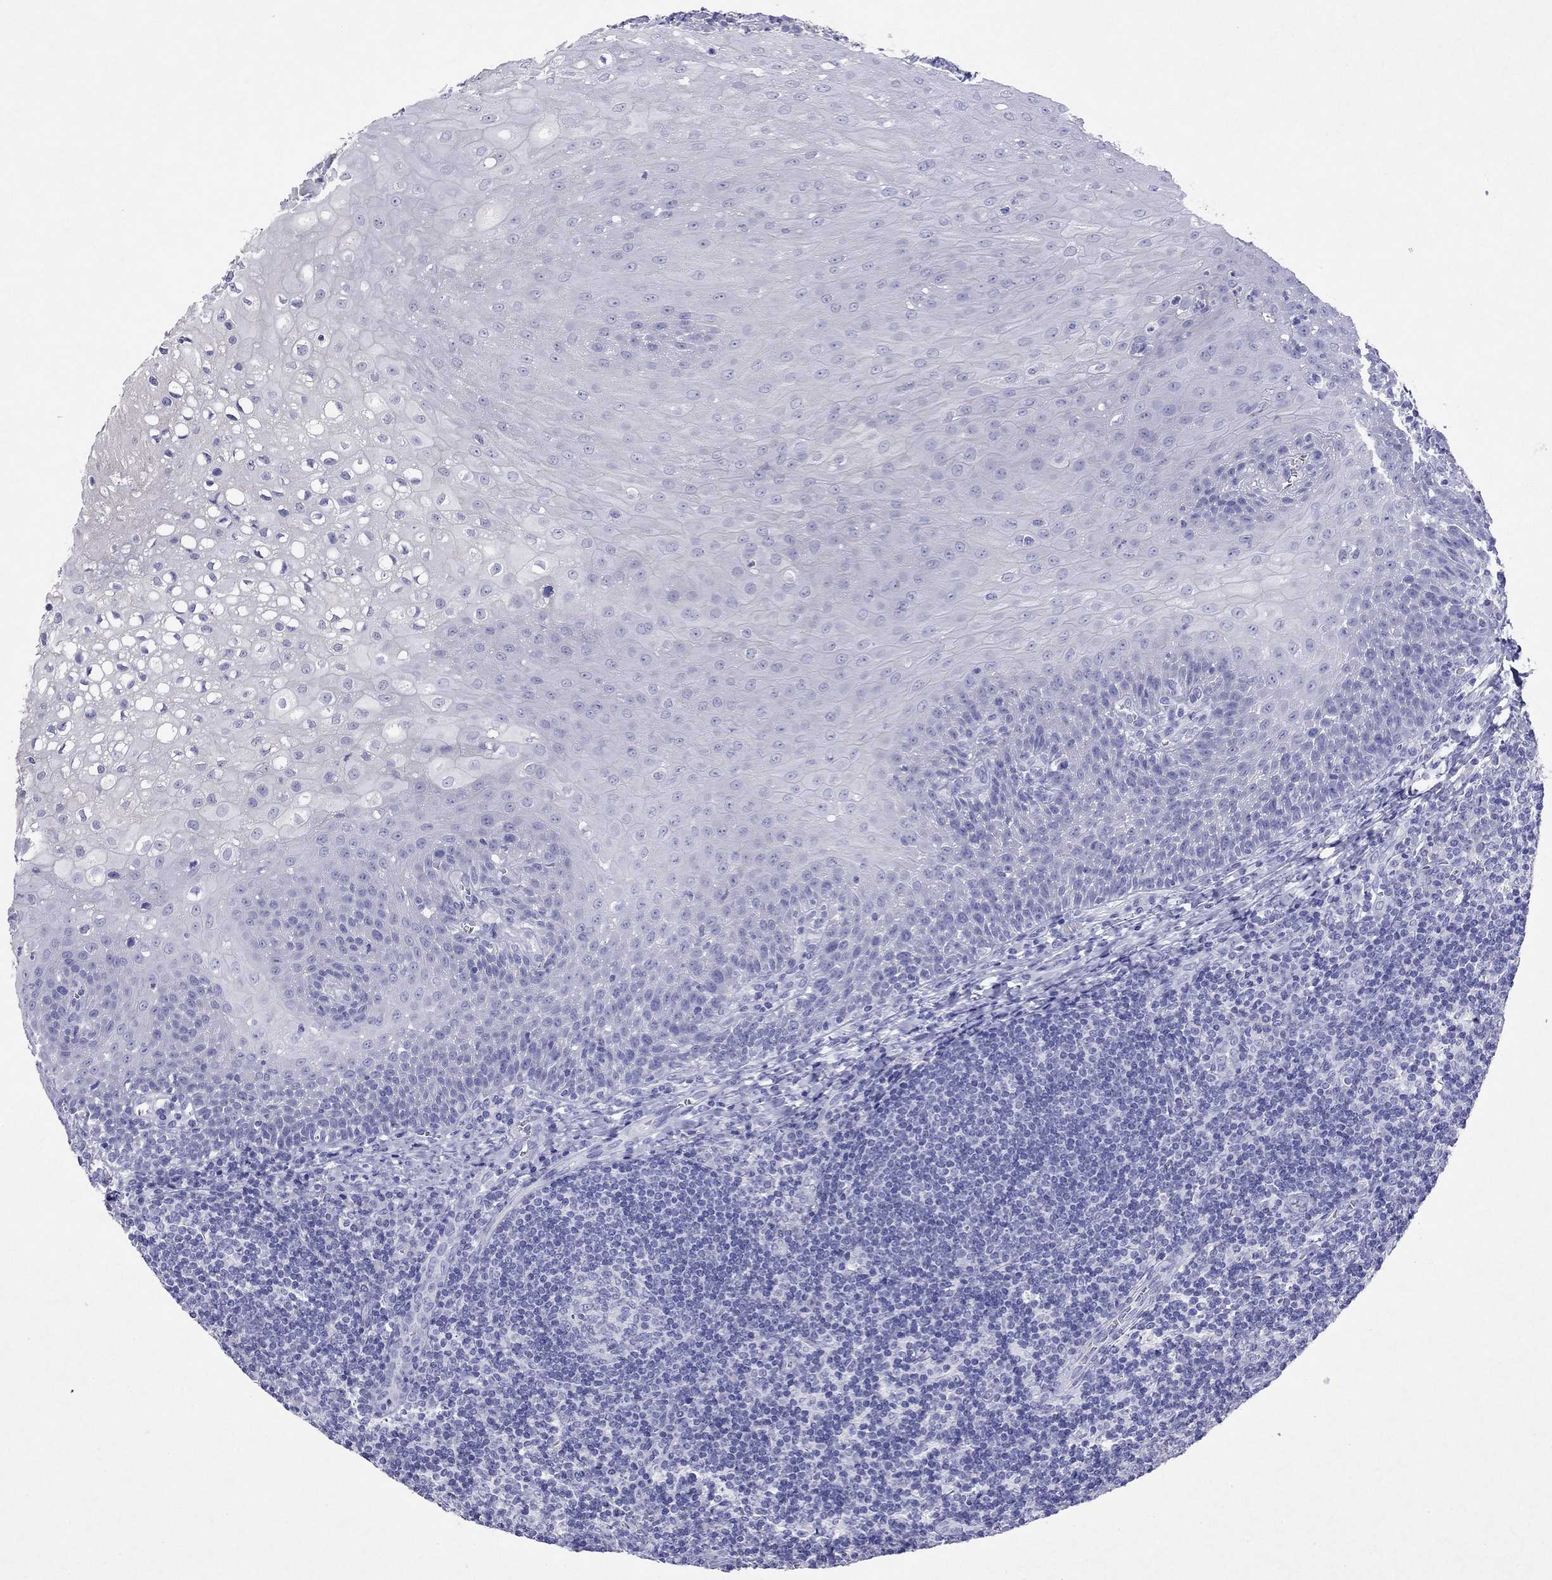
{"staining": {"intensity": "negative", "quantity": "none", "location": "none"}, "tissue": "tonsil", "cell_type": "Germinal center cells", "image_type": "normal", "snomed": [{"axis": "morphology", "description": "Normal tissue, NOS"}, {"axis": "topography", "description": "Tonsil"}], "caption": "Image shows no protein staining in germinal center cells of benign tonsil.", "gene": "ARMC12", "patient": {"sex": "male", "age": 33}}